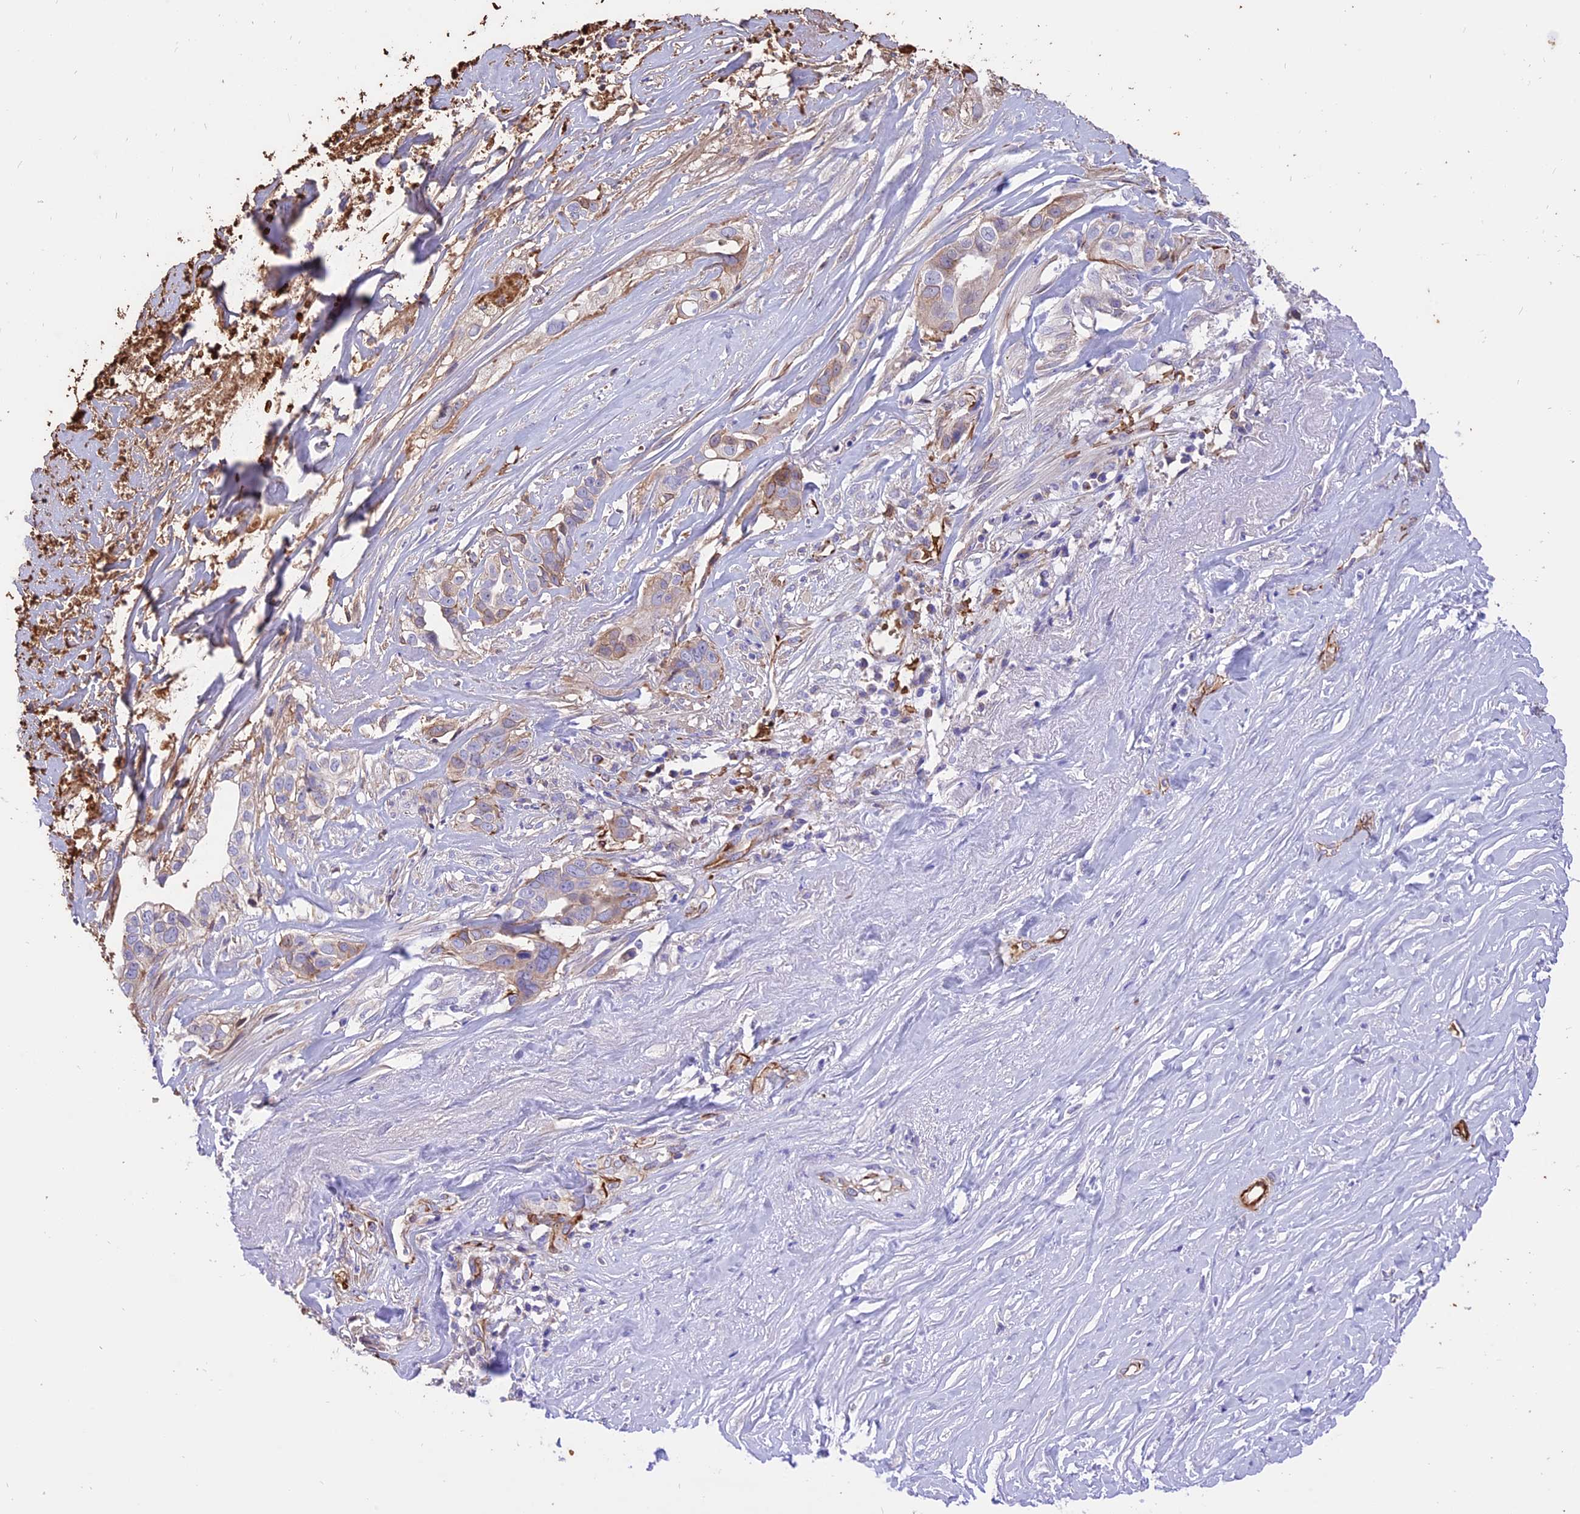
{"staining": {"intensity": "weak", "quantity": "<25%", "location": "cytoplasmic/membranous"}, "tissue": "liver cancer", "cell_type": "Tumor cells", "image_type": "cancer", "snomed": [{"axis": "morphology", "description": "Cholangiocarcinoma"}, {"axis": "topography", "description": "Liver"}], "caption": "Immunohistochemistry of liver cancer (cholangiocarcinoma) demonstrates no staining in tumor cells.", "gene": "TTC4", "patient": {"sex": "female", "age": 79}}